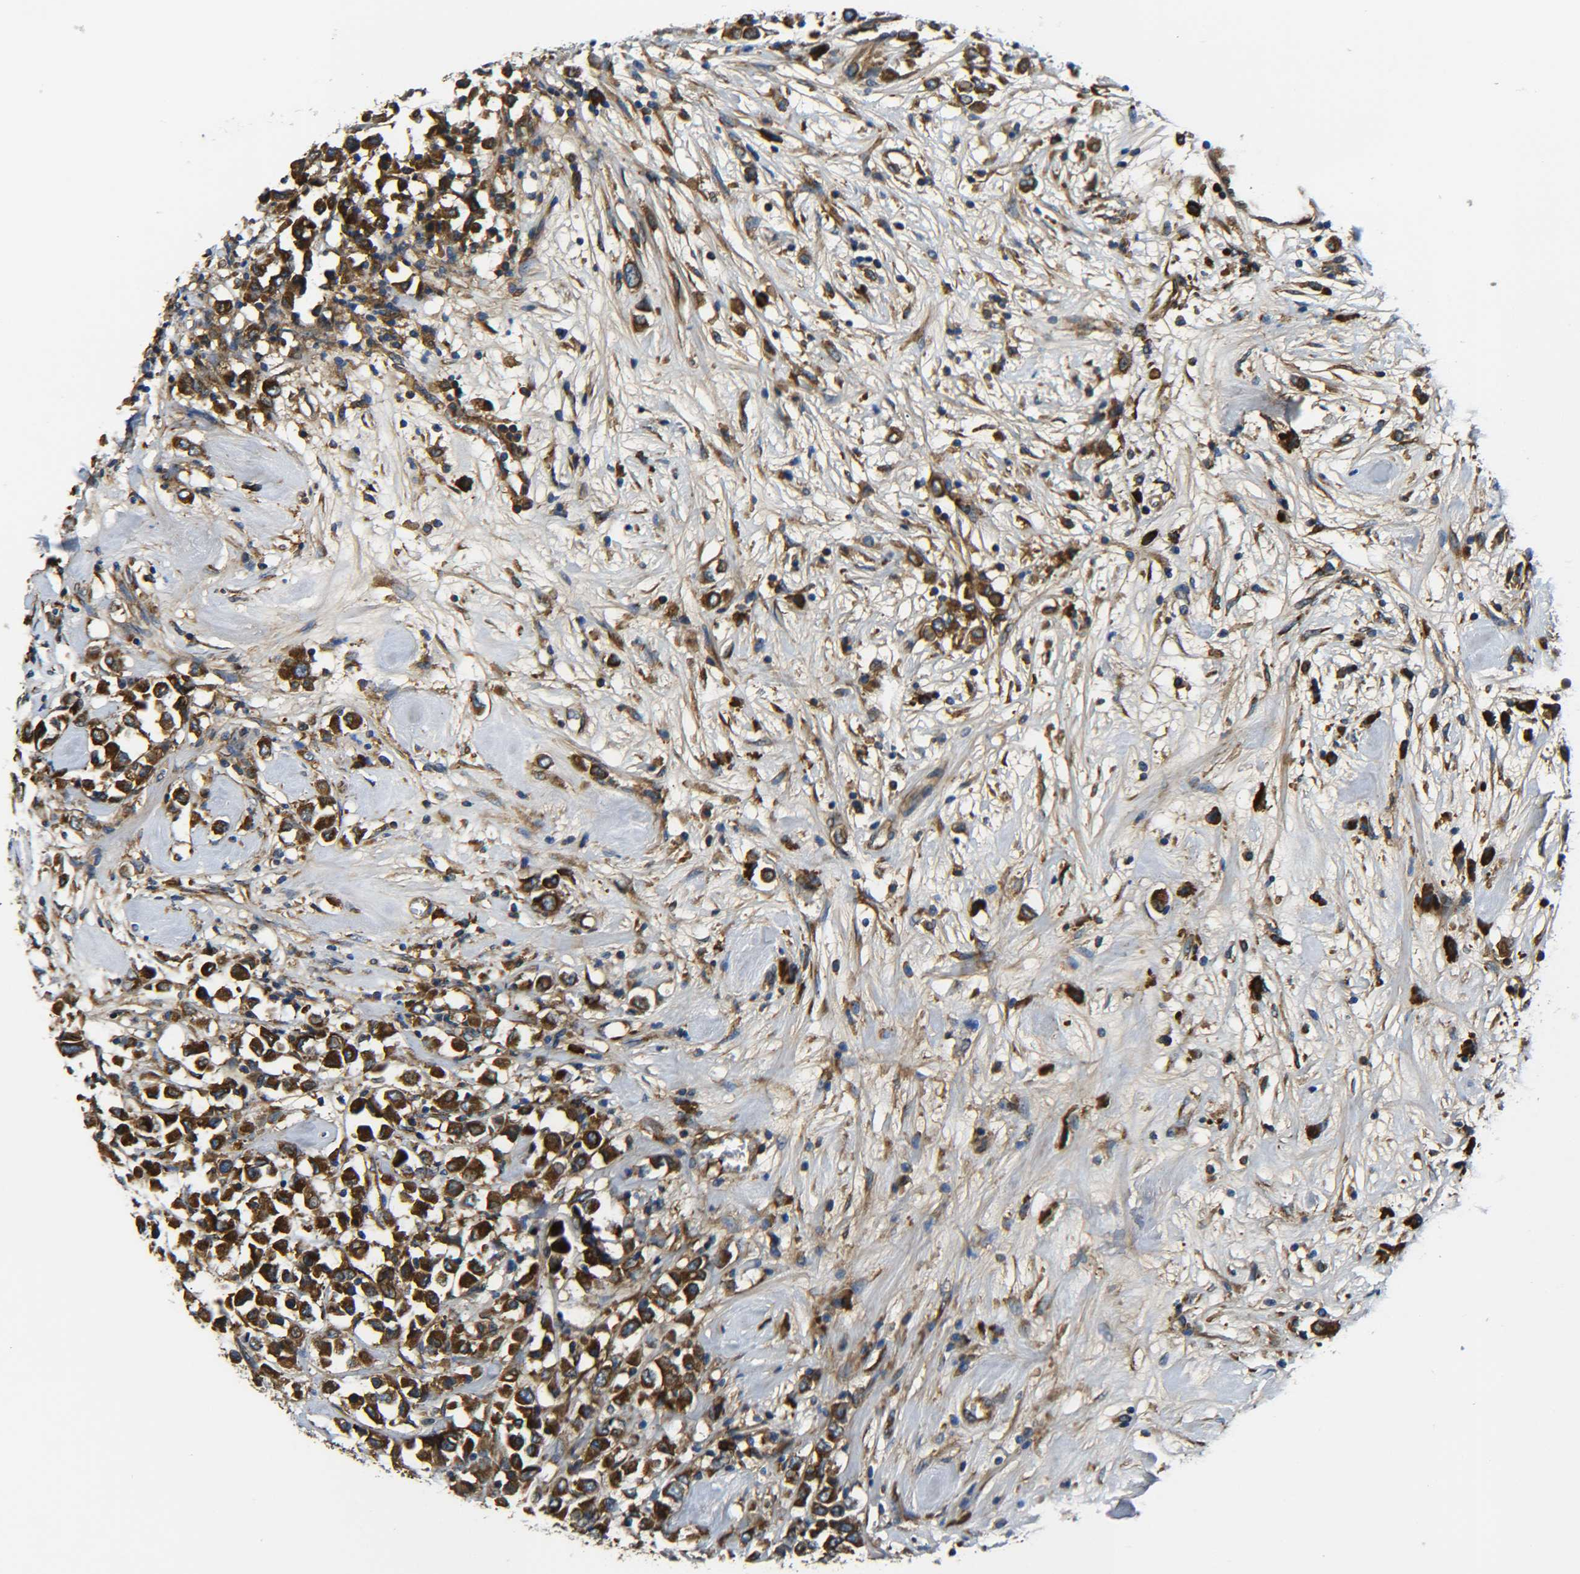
{"staining": {"intensity": "strong", "quantity": ">75%", "location": "cytoplasmic/membranous"}, "tissue": "breast cancer", "cell_type": "Tumor cells", "image_type": "cancer", "snomed": [{"axis": "morphology", "description": "Duct carcinoma"}, {"axis": "topography", "description": "Breast"}], "caption": "A brown stain highlights strong cytoplasmic/membranous expression of a protein in human breast cancer tumor cells.", "gene": "PREB", "patient": {"sex": "female", "age": 61}}